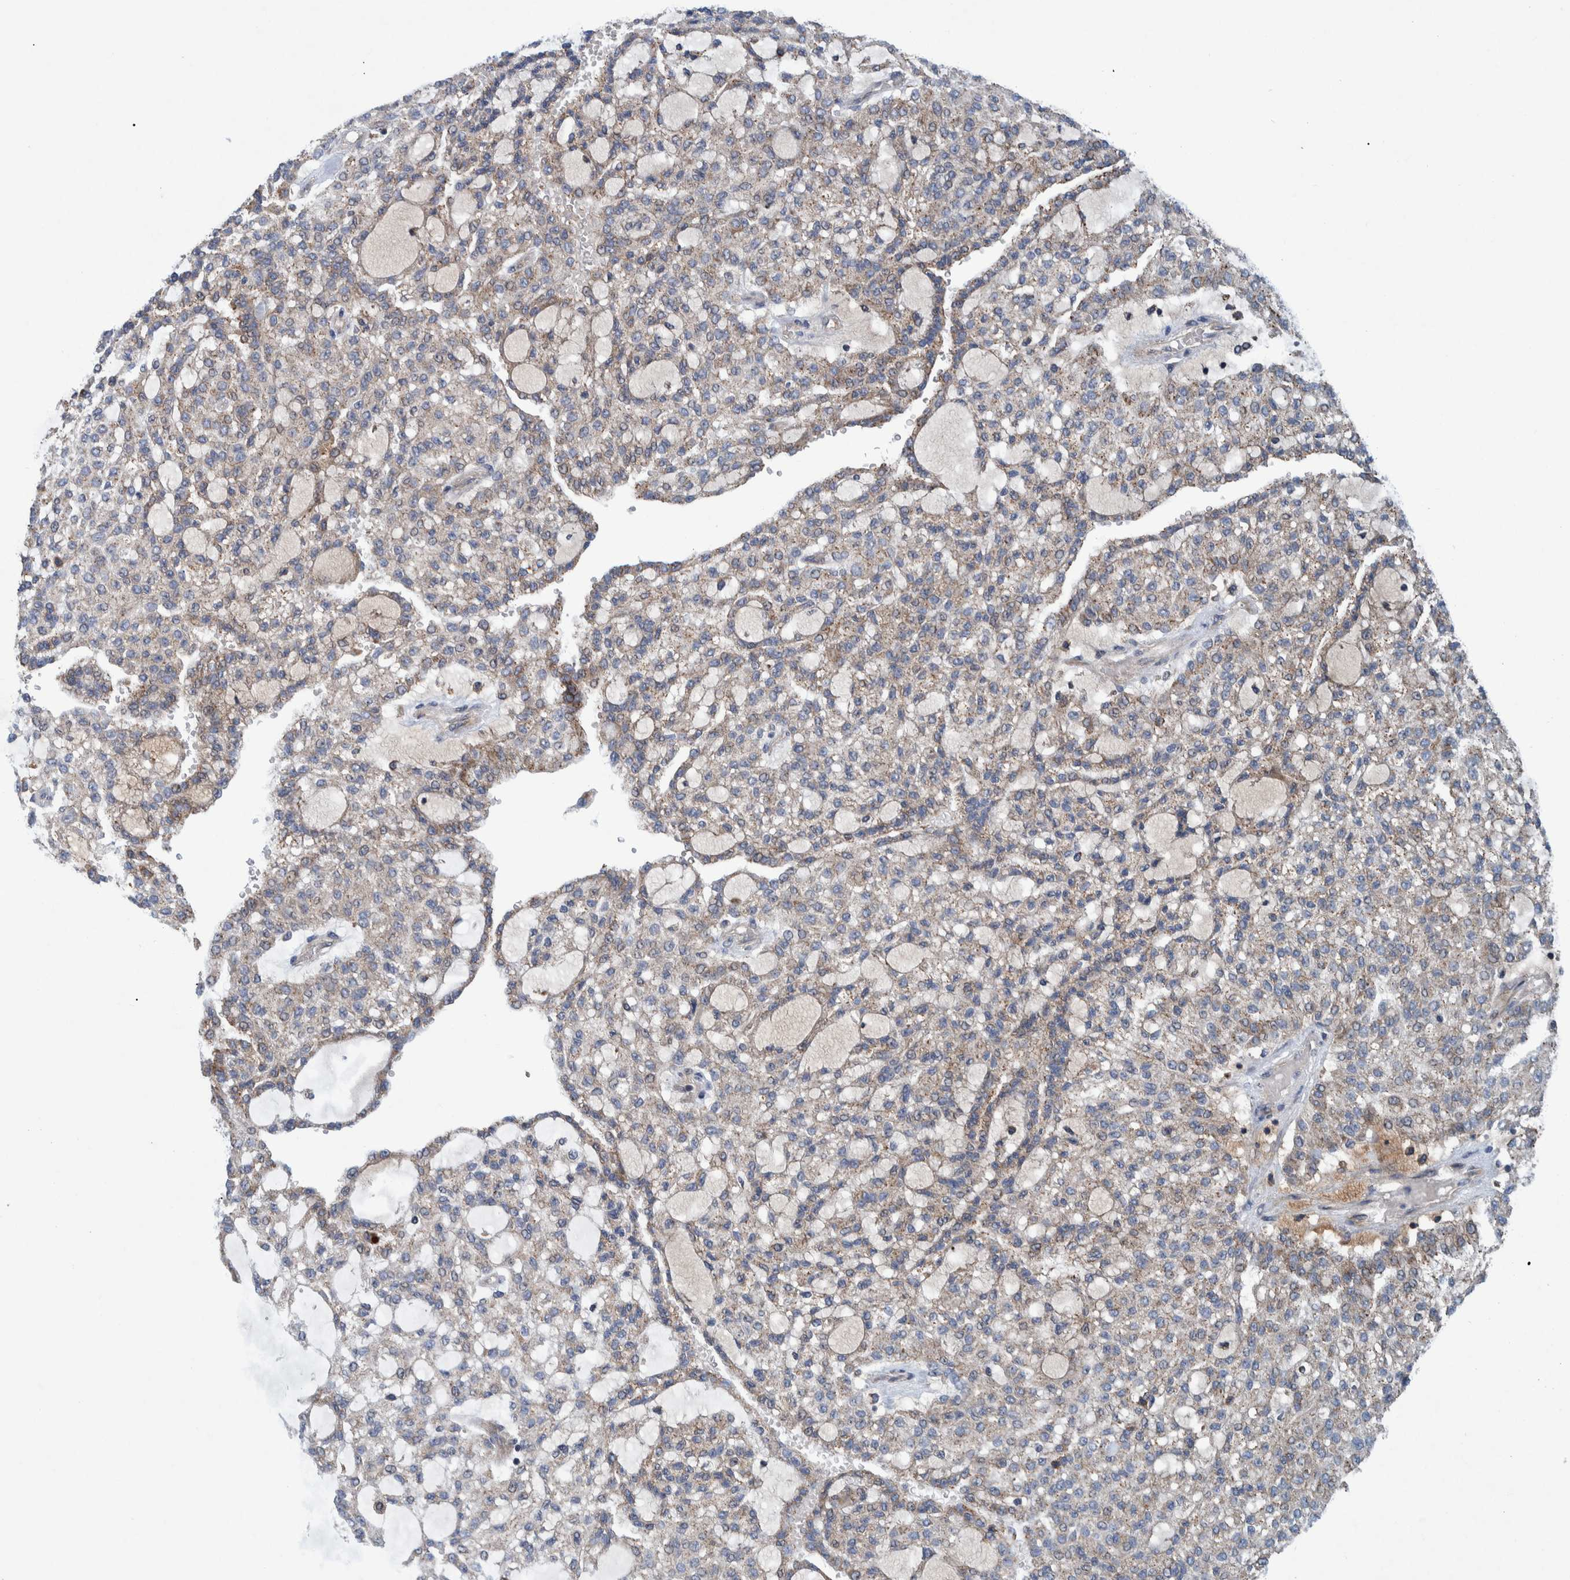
{"staining": {"intensity": "weak", "quantity": "<25%", "location": "cytoplasmic/membranous"}, "tissue": "renal cancer", "cell_type": "Tumor cells", "image_type": "cancer", "snomed": [{"axis": "morphology", "description": "Adenocarcinoma, NOS"}, {"axis": "topography", "description": "Kidney"}], "caption": "A high-resolution micrograph shows immunohistochemistry (IHC) staining of renal cancer, which exhibits no significant staining in tumor cells.", "gene": "ITIH3", "patient": {"sex": "male", "age": 63}}